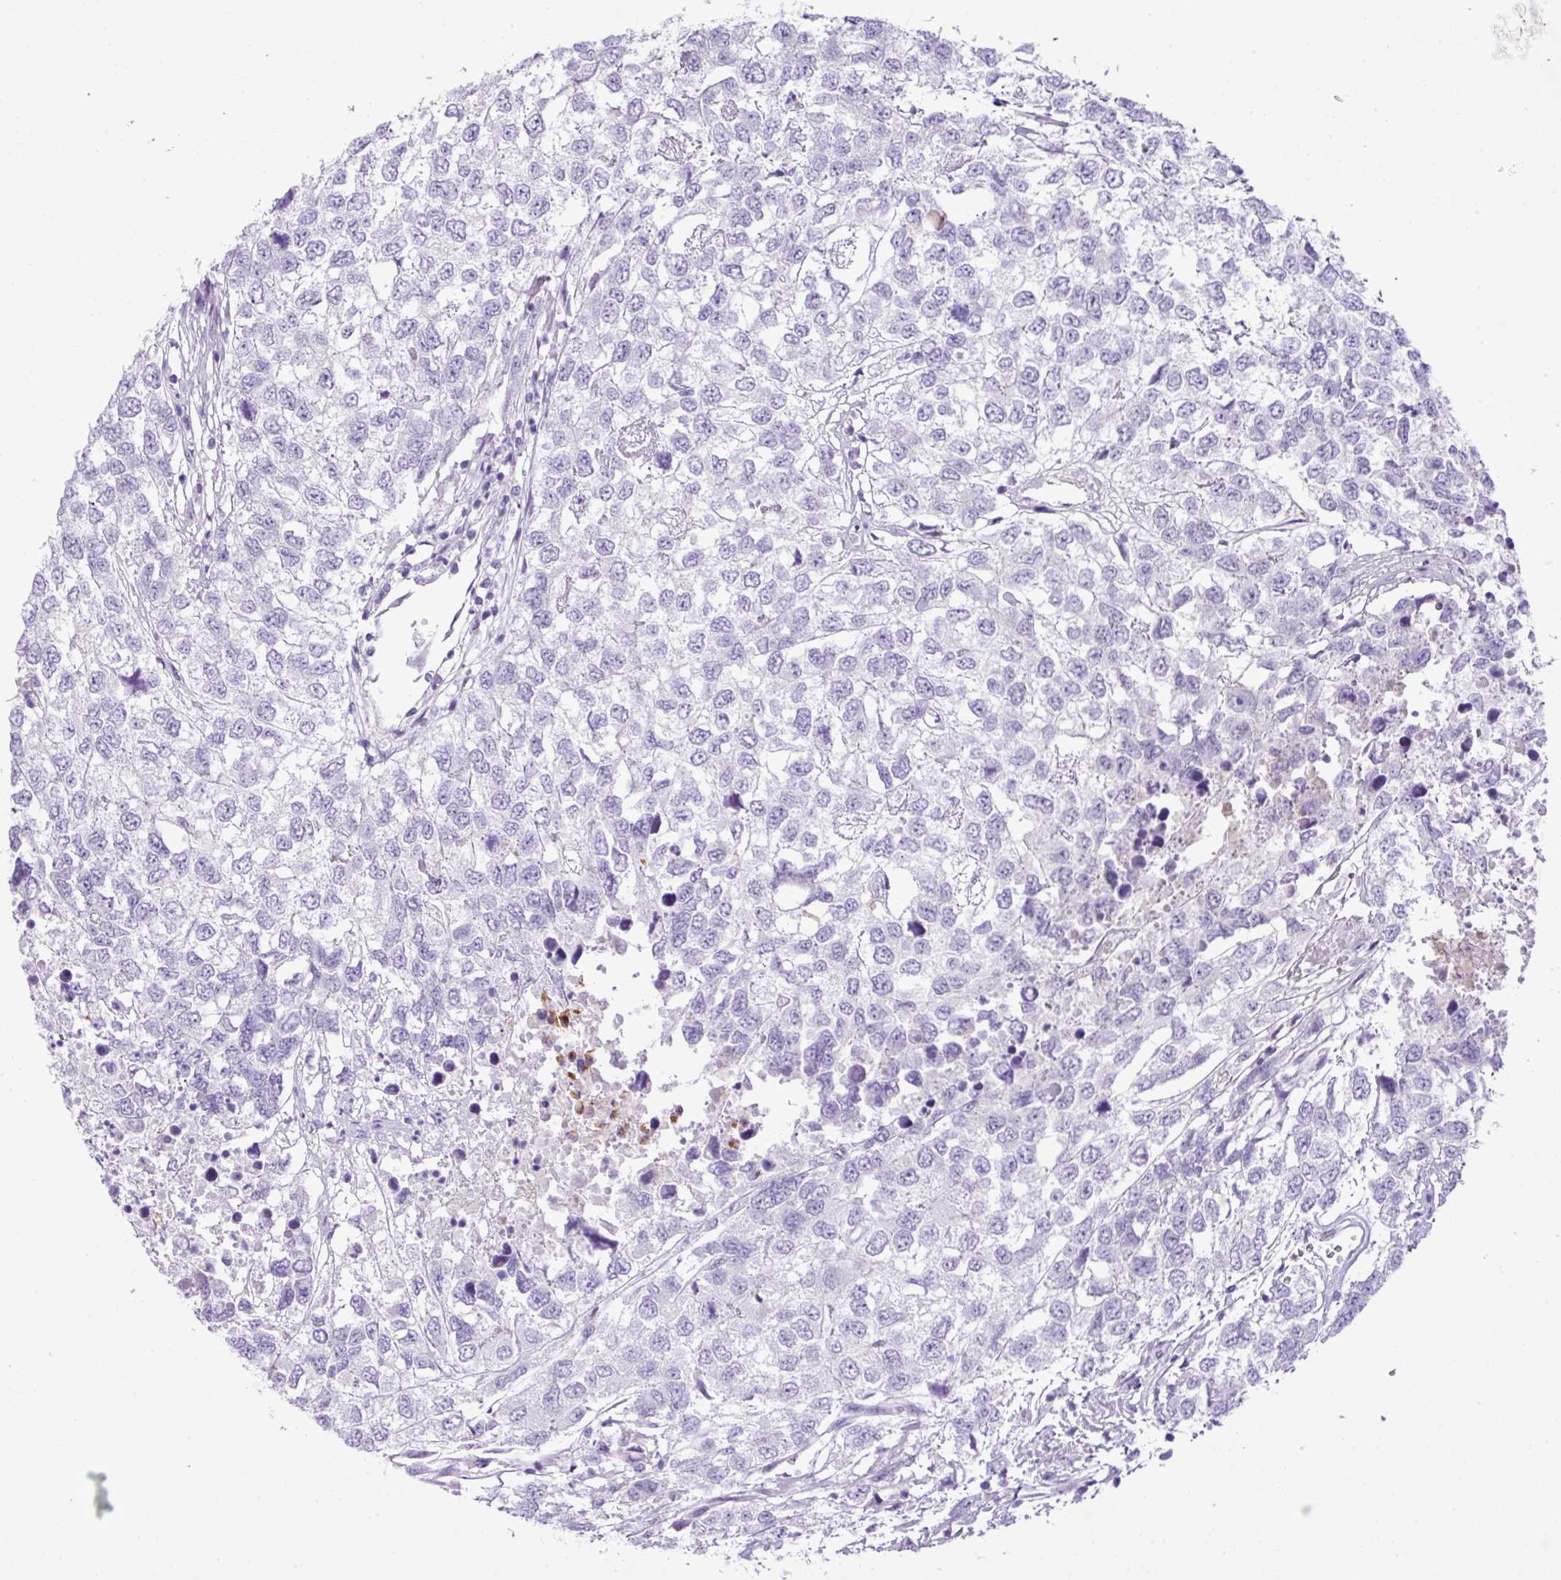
{"staining": {"intensity": "negative", "quantity": "none", "location": "none"}, "tissue": "testis cancer", "cell_type": "Tumor cells", "image_type": "cancer", "snomed": [{"axis": "morphology", "description": "Carcinoma, Embryonal, NOS"}, {"axis": "topography", "description": "Testis"}], "caption": "High magnification brightfield microscopy of embryonal carcinoma (testis) stained with DAB (brown) and counterstained with hematoxylin (blue): tumor cells show no significant expression.", "gene": "HTR3E", "patient": {"sex": "male", "age": 83}}